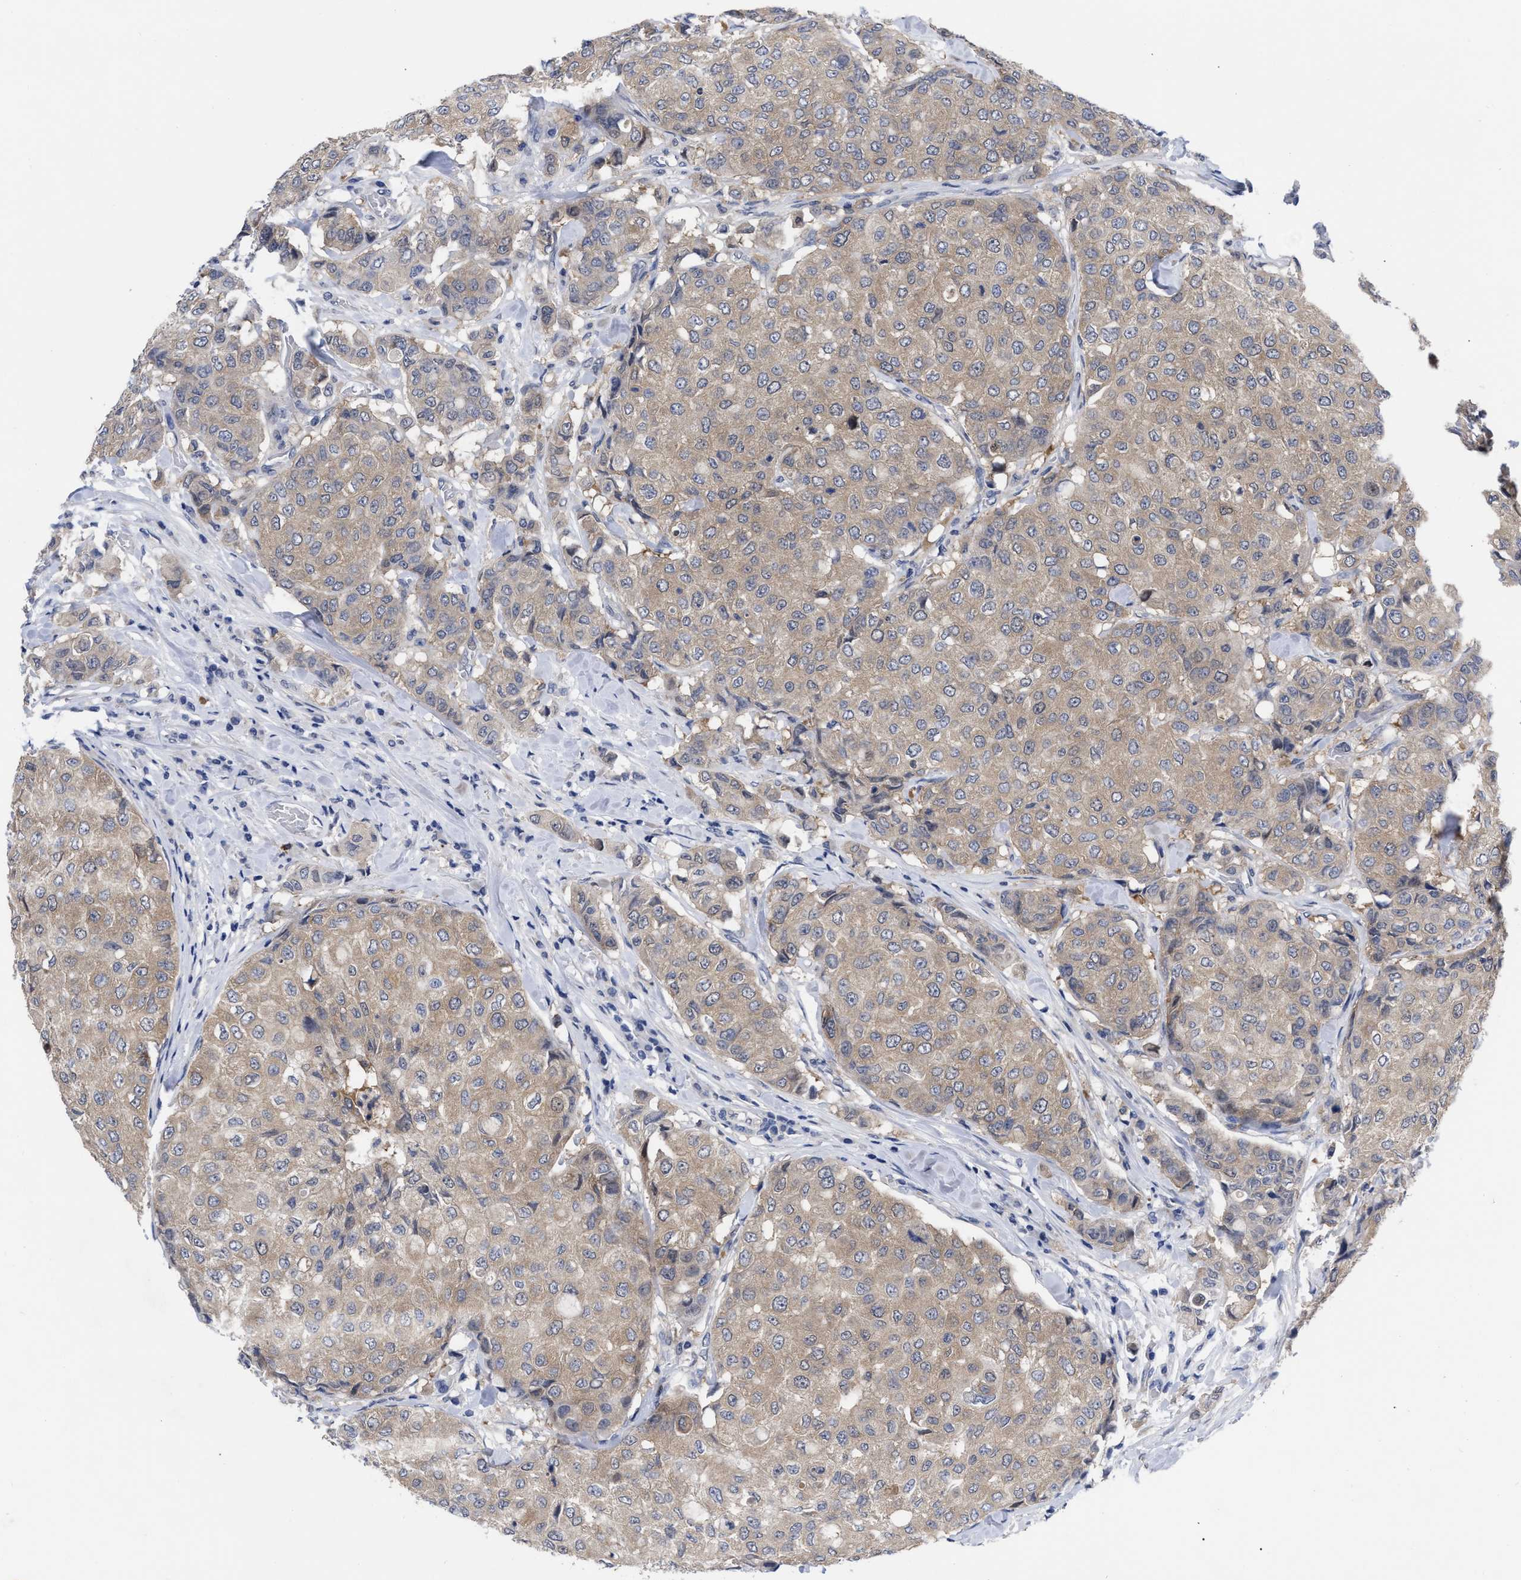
{"staining": {"intensity": "weak", "quantity": ">75%", "location": "cytoplasmic/membranous"}, "tissue": "breast cancer", "cell_type": "Tumor cells", "image_type": "cancer", "snomed": [{"axis": "morphology", "description": "Duct carcinoma"}, {"axis": "topography", "description": "Breast"}], "caption": "Protein expression by IHC exhibits weak cytoplasmic/membranous staining in approximately >75% of tumor cells in intraductal carcinoma (breast).", "gene": "CCN5", "patient": {"sex": "female", "age": 27}}